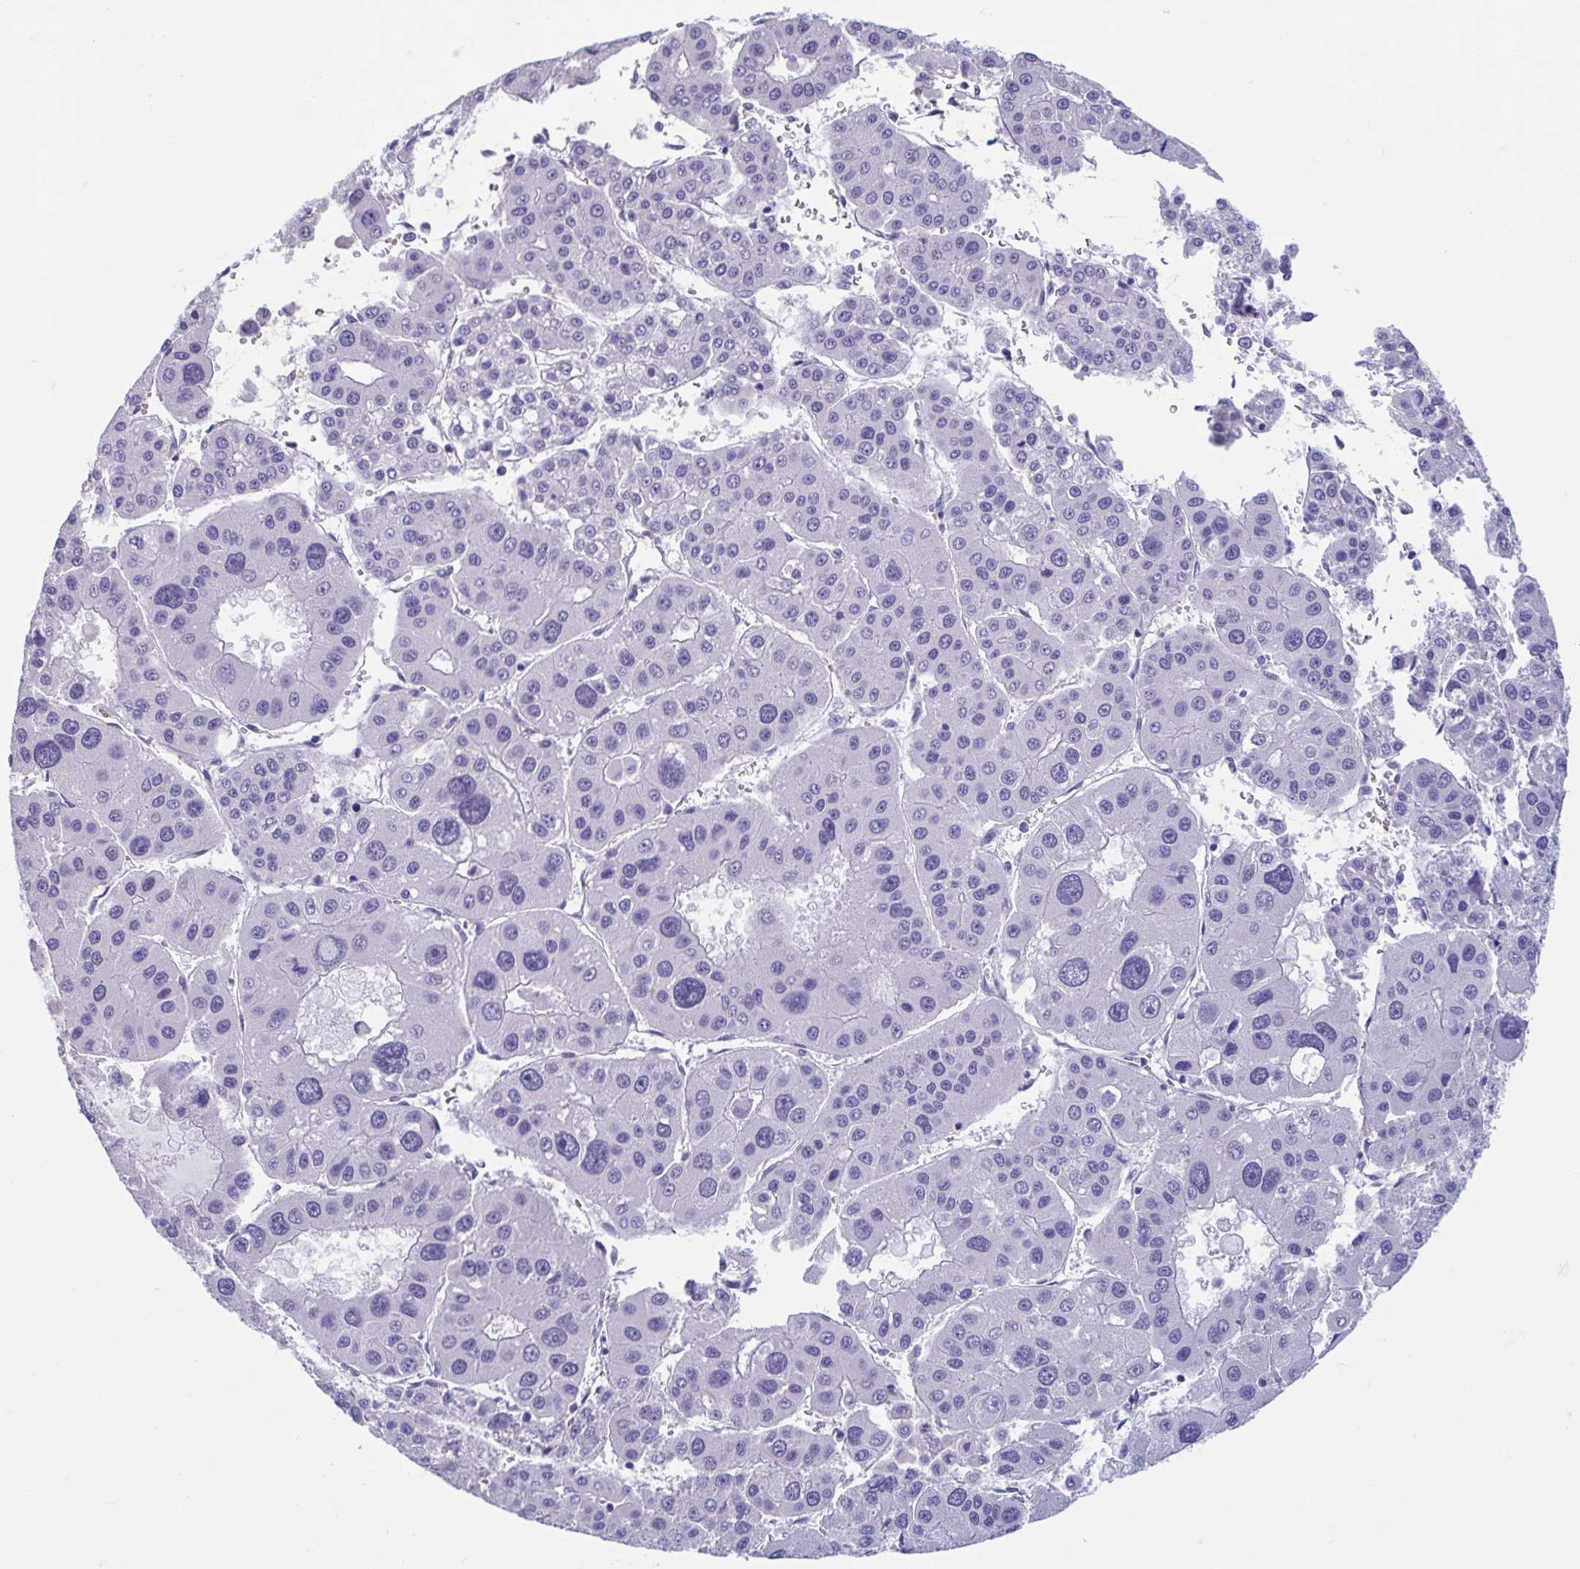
{"staining": {"intensity": "negative", "quantity": "none", "location": "none"}, "tissue": "liver cancer", "cell_type": "Tumor cells", "image_type": "cancer", "snomed": [{"axis": "morphology", "description": "Carcinoma, Hepatocellular, NOS"}, {"axis": "topography", "description": "Liver"}], "caption": "Immunohistochemistry image of neoplastic tissue: liver cancer (hepatocellular carcinoma) stained with DAB (3,3'-diaminobenzidine) displays no significant protein positivity in tumor cells. (Stains: DAB (3,3'-diaminobenzidine) immunohistochemistry (IHC) with hematoxylin counter stain, Microscopy: brightfield microscopy at high magnification).", "gene": "MORC4", "patient": {"sex": "male", "age": 73}}